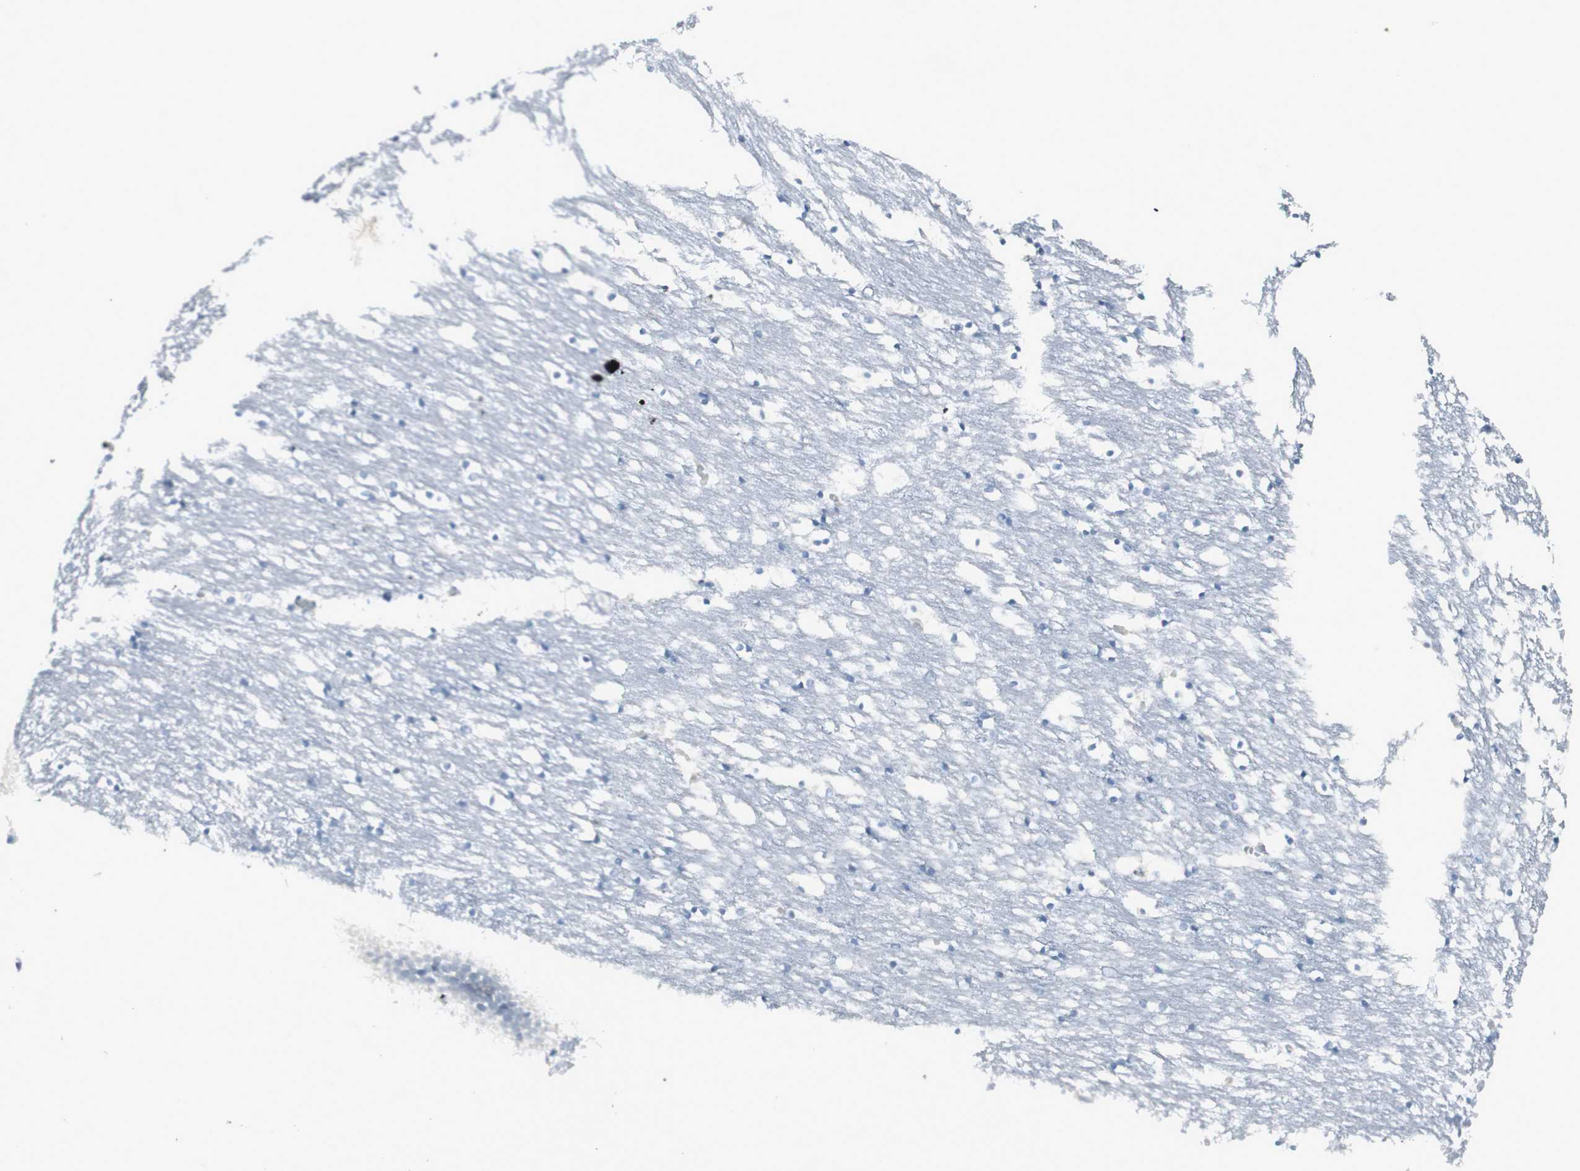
{"staining": {"intensity": "negative", "quantity": "none", "location": "none"}, "tissue": "caudate", "cell_type": "Glial cells", "image_type": "normal", "snomed": [{"axis": "morphology", "description": "Normal tissue, NOS"}, {"axis": "topography", "description": "Lateral ventricle wall"}], "caption": "Glial cells show no significant staining in normal caudate. The staining was performed using DAB to visualize the protein expression in brown, while the nuclei were stained in blue with hematoxylin (Magnification: 20x).", "gene": "CDHR5", "patient": {"sex": "male", "age": 45}}